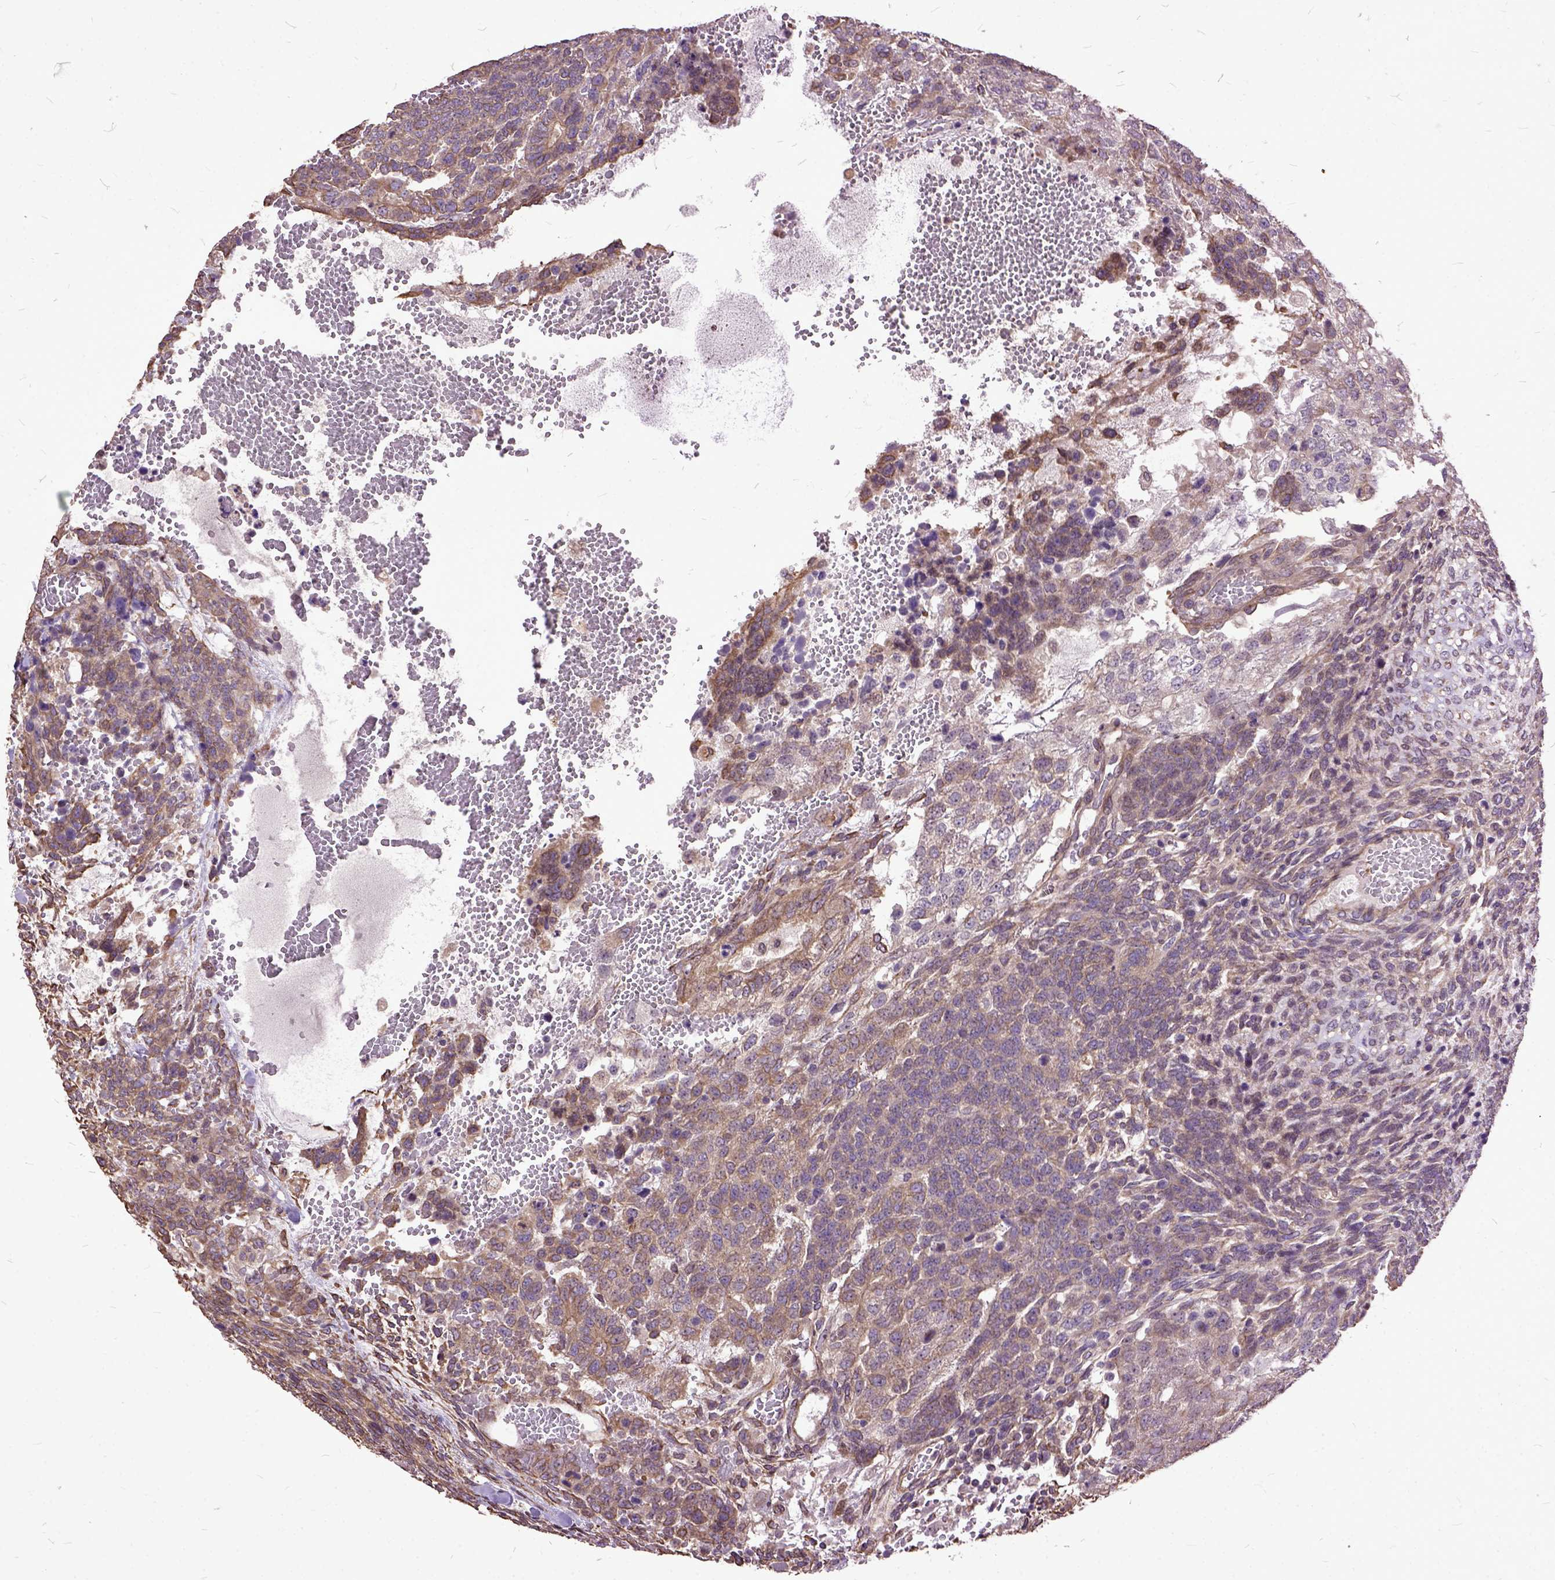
{"staining": {"intensity": "moderate", "quantity": ">75%", "location": "cytoplasmic/membranous"}, "tissue": "testis cancer", "cell_type": "Tumor cells", "image_type": "cancer", "snomed": [{"axis": "morphology", "description": "Normal tissue, NOS"}, {"axis": "morphology", "description": "Carcinoma, Embryonal, NOS"}, {"axis": "topography", "description": "Testis"}, {"axis": "topography", "description": "Epididymis"}], "caption": "A photomicrograph showing moderate cytoplasmic/membranous positivity in about >75% of tumor cells in testis cancer (embryonal carcinoma), as visualized by brown immunohistochemical staining.", "gene": "AREG", "patient": {"sex": "male", "age": 23}}